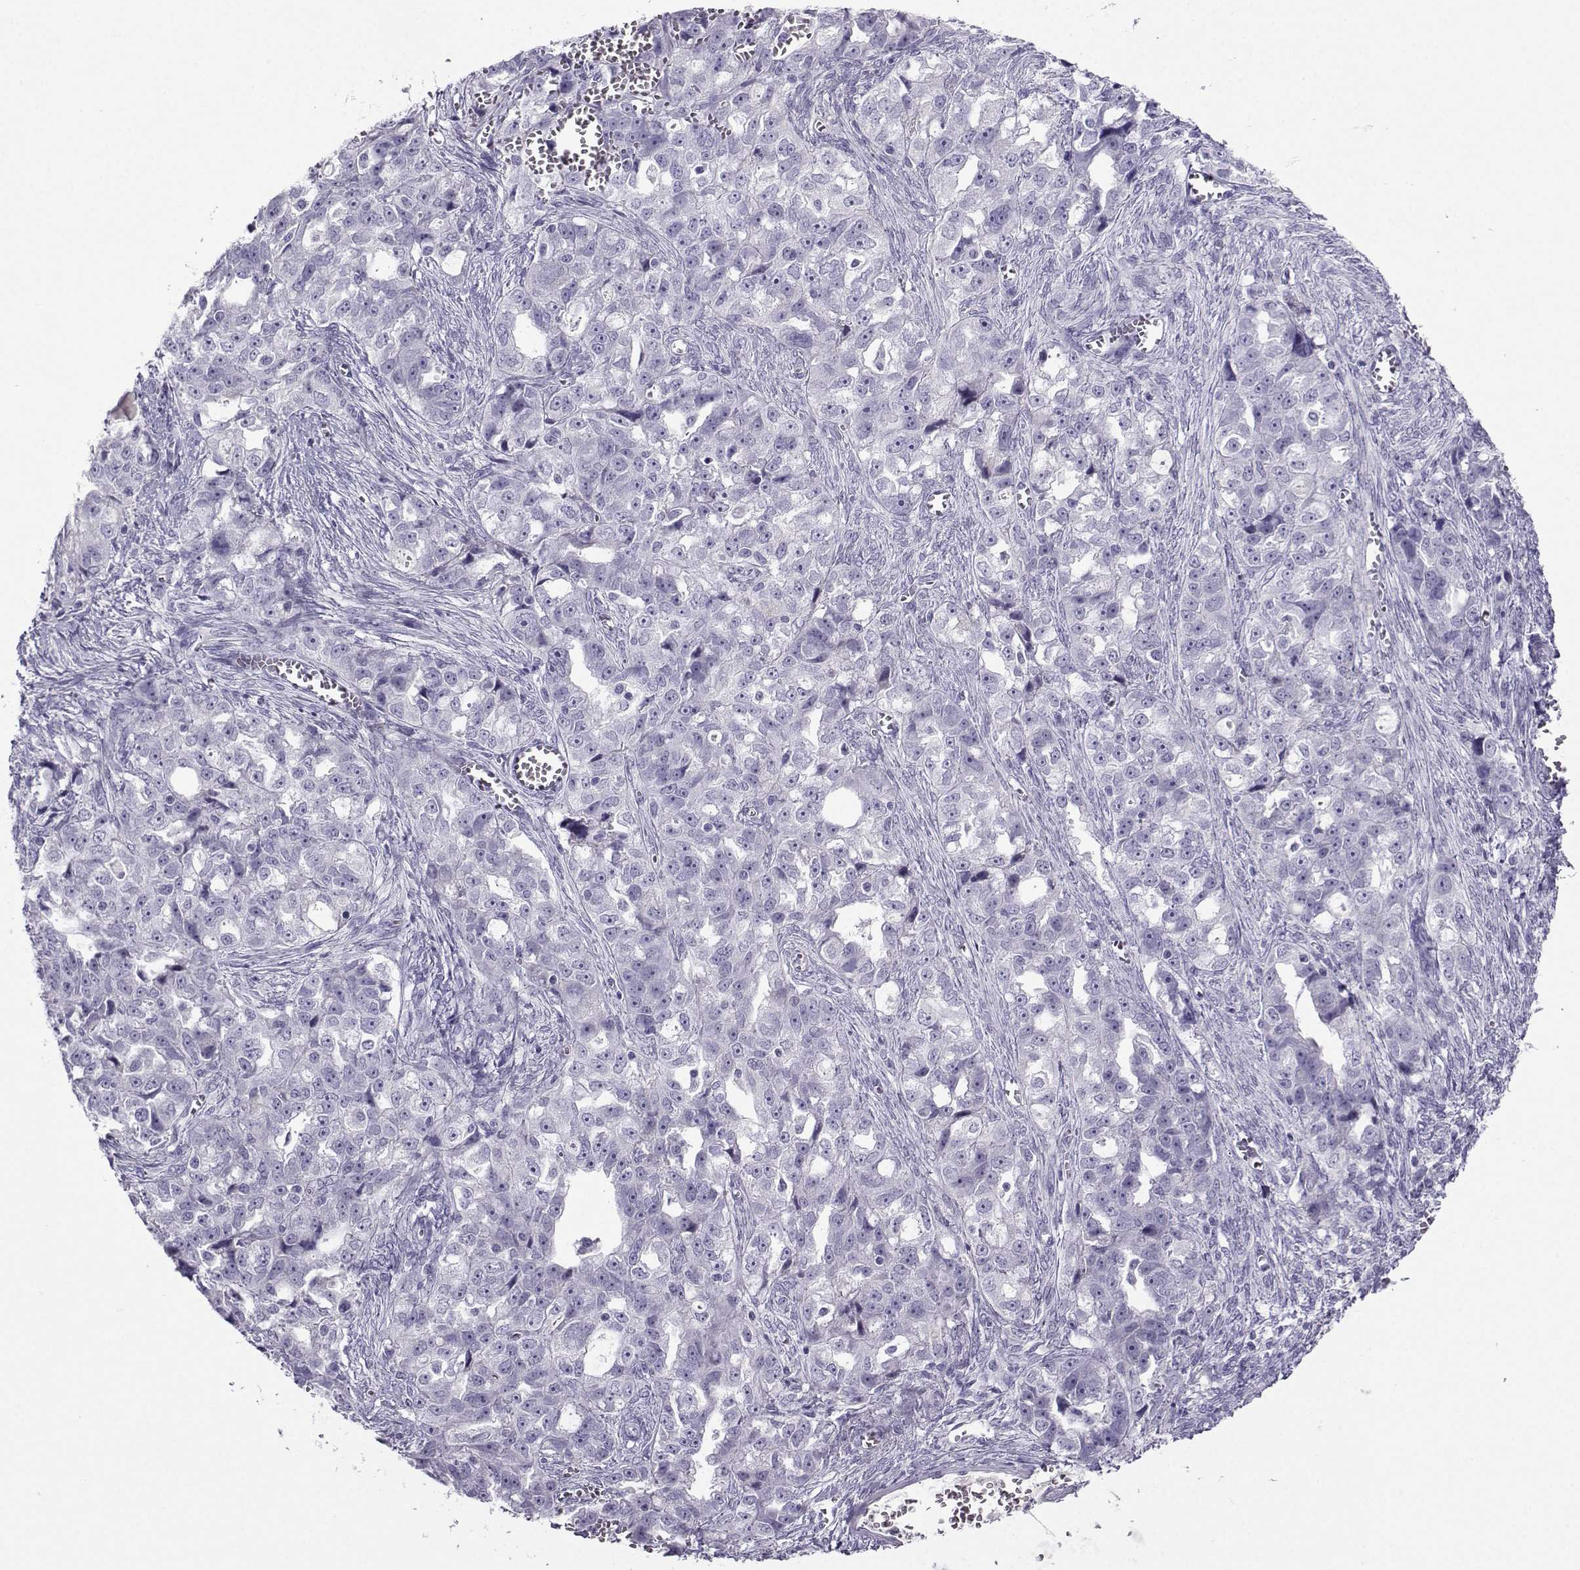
{"staining": {"intensity": "negative", "quantity": "none", "location": "none"}, "tissue": "ovarian cancer", "cell_type": "Tumor cells", "image_type": "cancer", "snomed": [{"axis": "morphology", "description": "Cystadenocarcinoma, serous, NOS"}, {"axis": "topography", "description": "Ovary"}], "caption": "Human ovarian cancer stained for a protein using immunohistochemistry reveals no expression in tumor cells.", "gene": "ARMC2", "patient": {"sex": "female", "age": 51}}